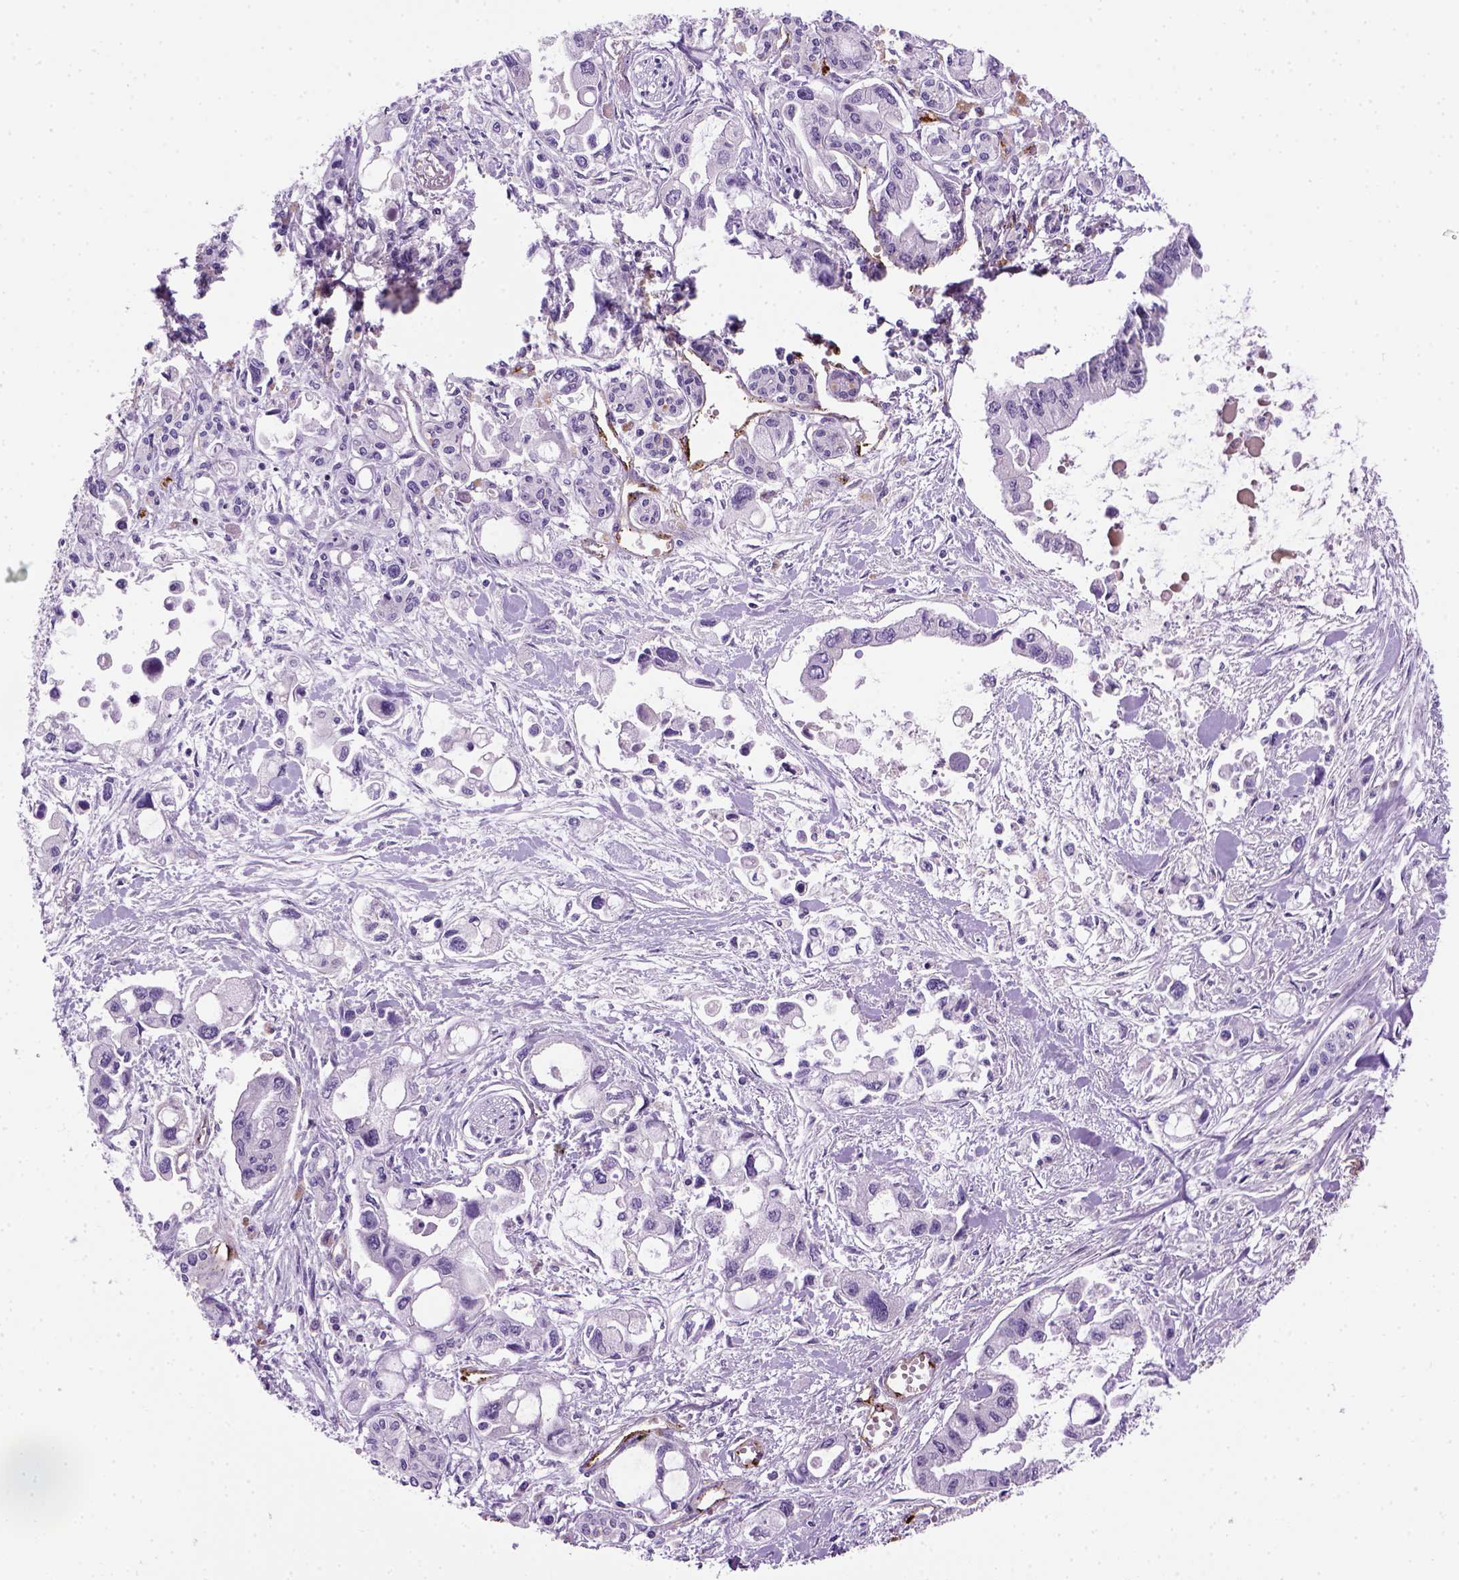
{"staining": {"intensity": "negative", "quantity": "none", "location": "none"}, "tissue": "pancreatic cancer", "cell_type": "Tumor cells", "image_type": "cancer", "snomed": [{"axis": "morphology", "description": "Adenocarcinoma, NOS"}, {"axis": "topography", "description": "Pancreas"}], "caption": "Immunohistochemistry (IHC) histopathology image of neoplastic tissue: pancreatic cancer stained with DAB (3,3'-diaminobenzidine) displays no significant protein staining in tumor cells.", "gene": "VWF", "patient": {"sex": "female", "age": 61}}